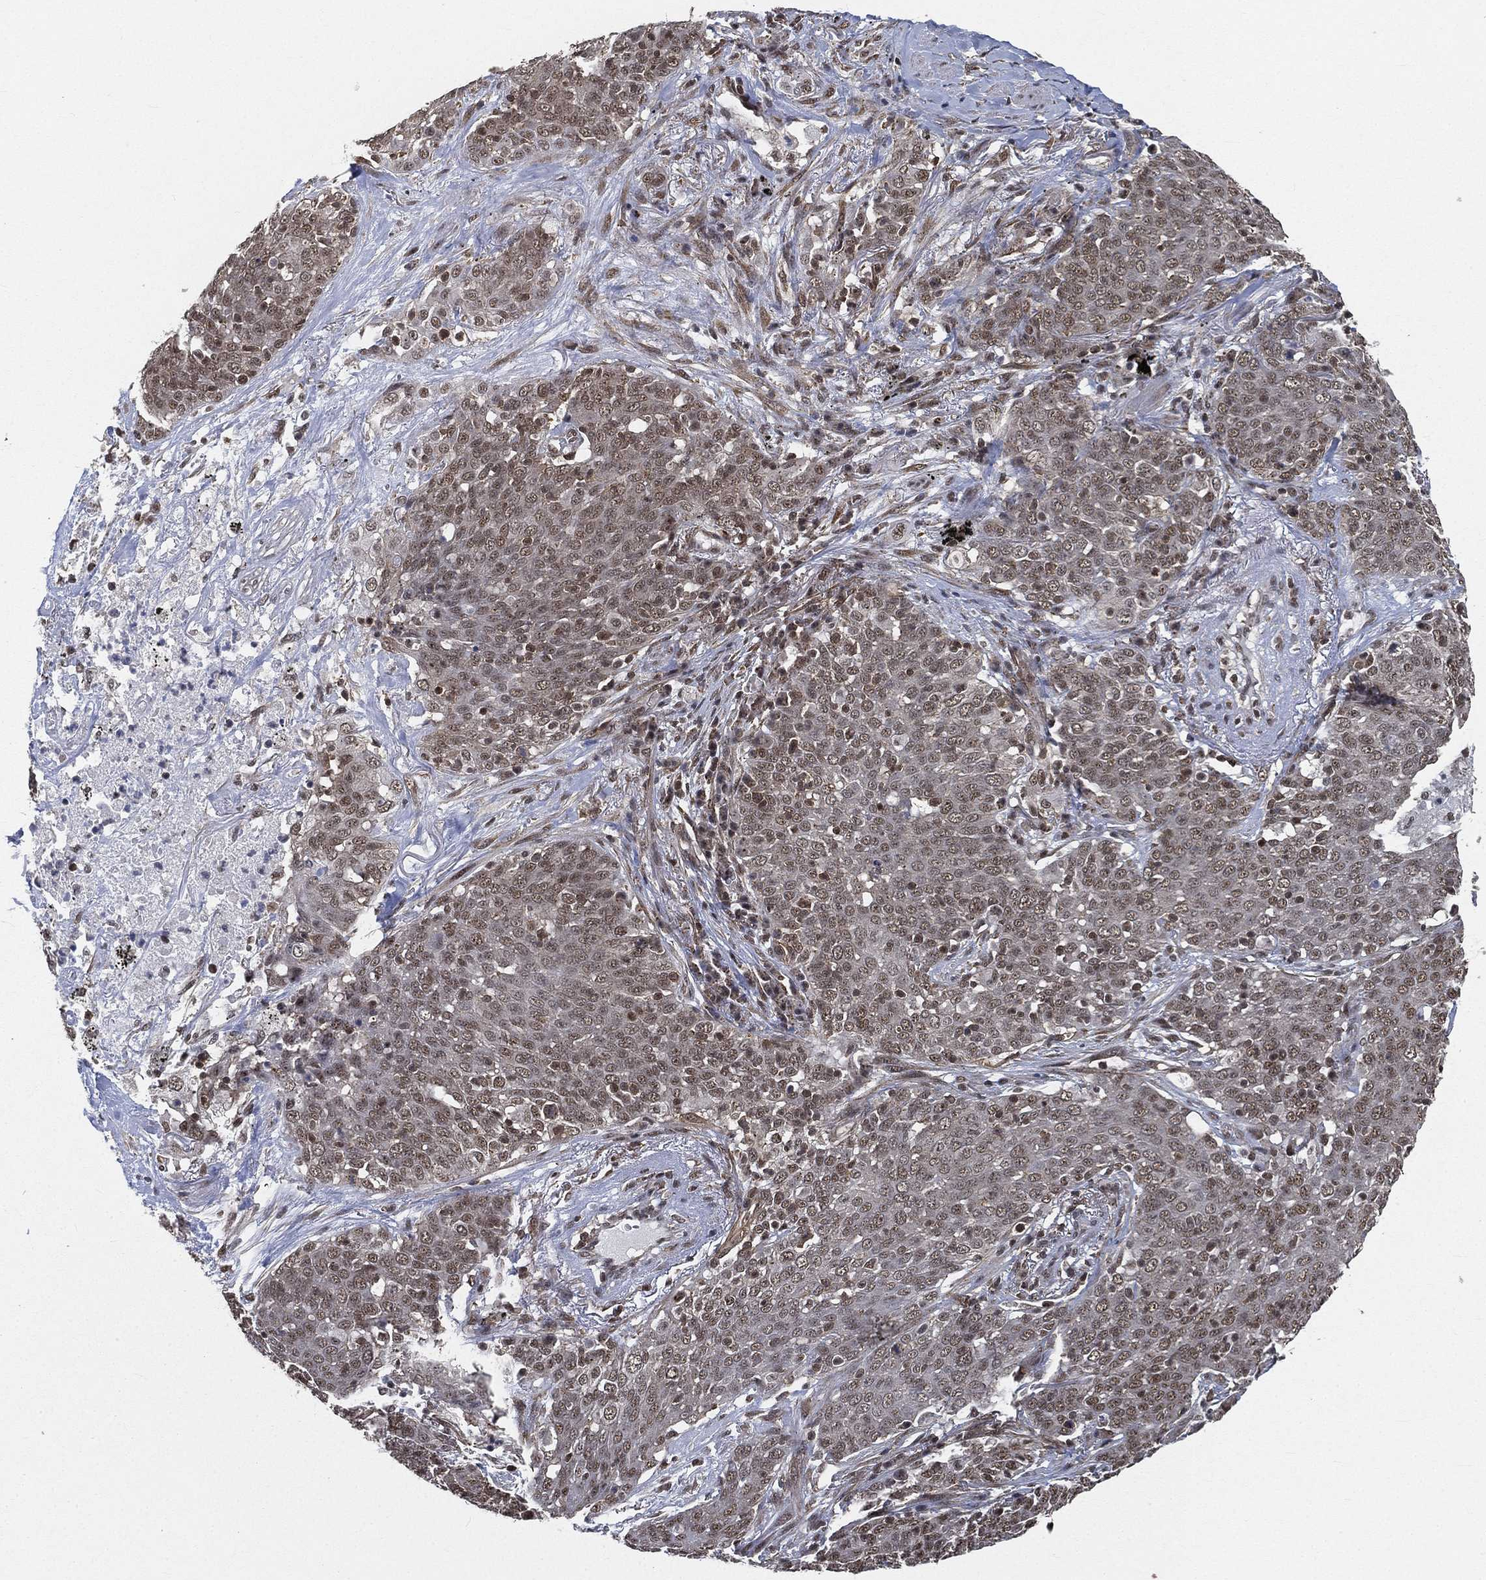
{"staining": {"intensity": "moderate", "quantity": "<25%", "location": "nuclear"}, "tissue": "lung cancer", "cell_type": "Tumor cells", "image_type": "cancer", "snomed": [{"axis": "morphology", "description": "Squamous cell carcinoma, NOS"}, {"axis": "topography", "description": "Lung"}], "caption": "Moderate nuclear protein staining is appreciated in about <25% of tumor cells in lung squamous cell carcinoma.", "gene": "RSRC2", "patient": {"sex": "male", "age": 82}}